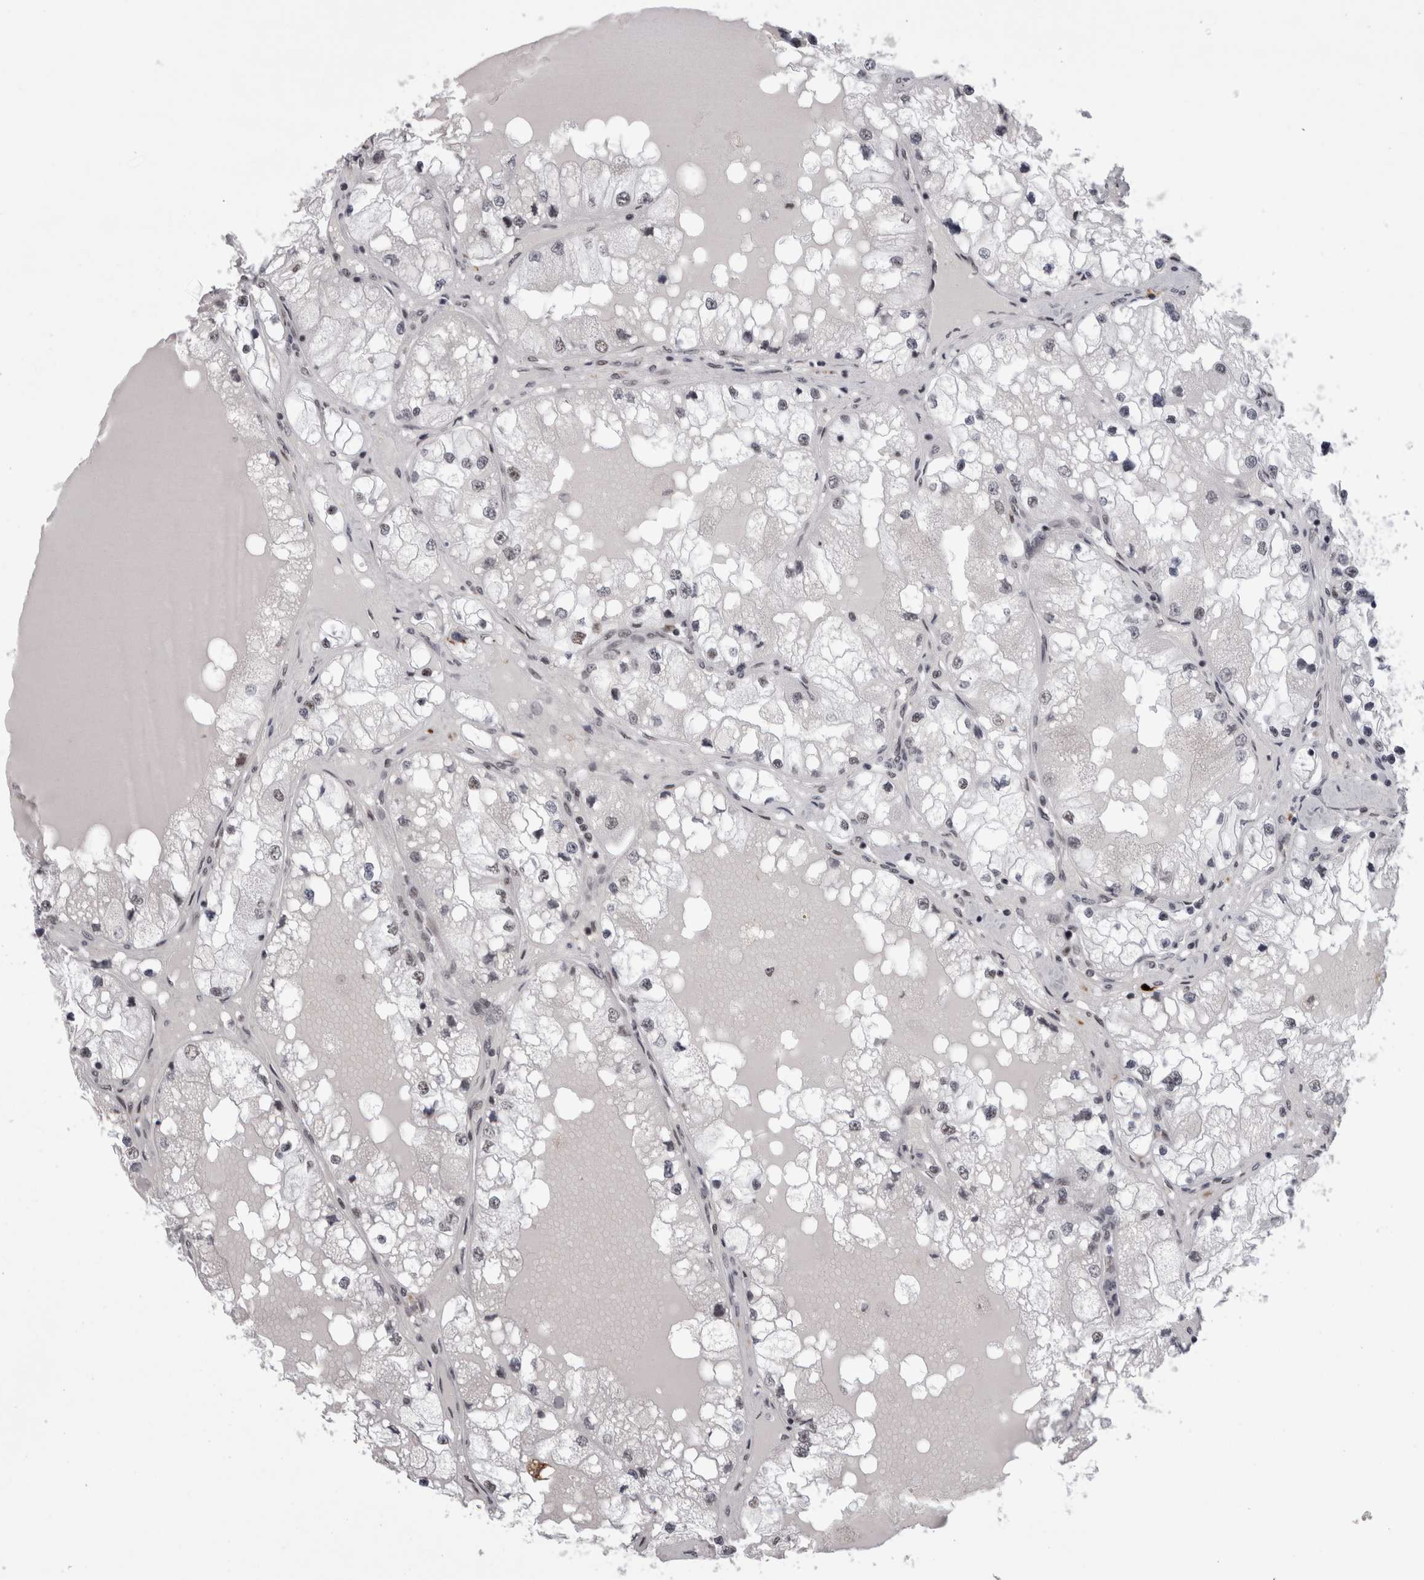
{"staining": {"intensity": "negative", "quantity": "none", "location": "none"}, "tissue": "renal cancer", "cell_type": "Tumor cells", "image_type": "cancer", "snomed": [{"axis": "morphology", "description": "Adenocarcinoma, NOS"}, {"axis": "topography", "description": "Kidney"}], "caption": "Adenocarcinoma (renal) was stained to show a protein in brown. There is no significant expression in tumor cells. The staining is performed using DAB (3,3'-diaminobenzidine) brown chromogen with nuclei counter-stained in using hematoxylin.", "gene": "SNRNP40", "patient": {"sex": "male", "age": 68}}